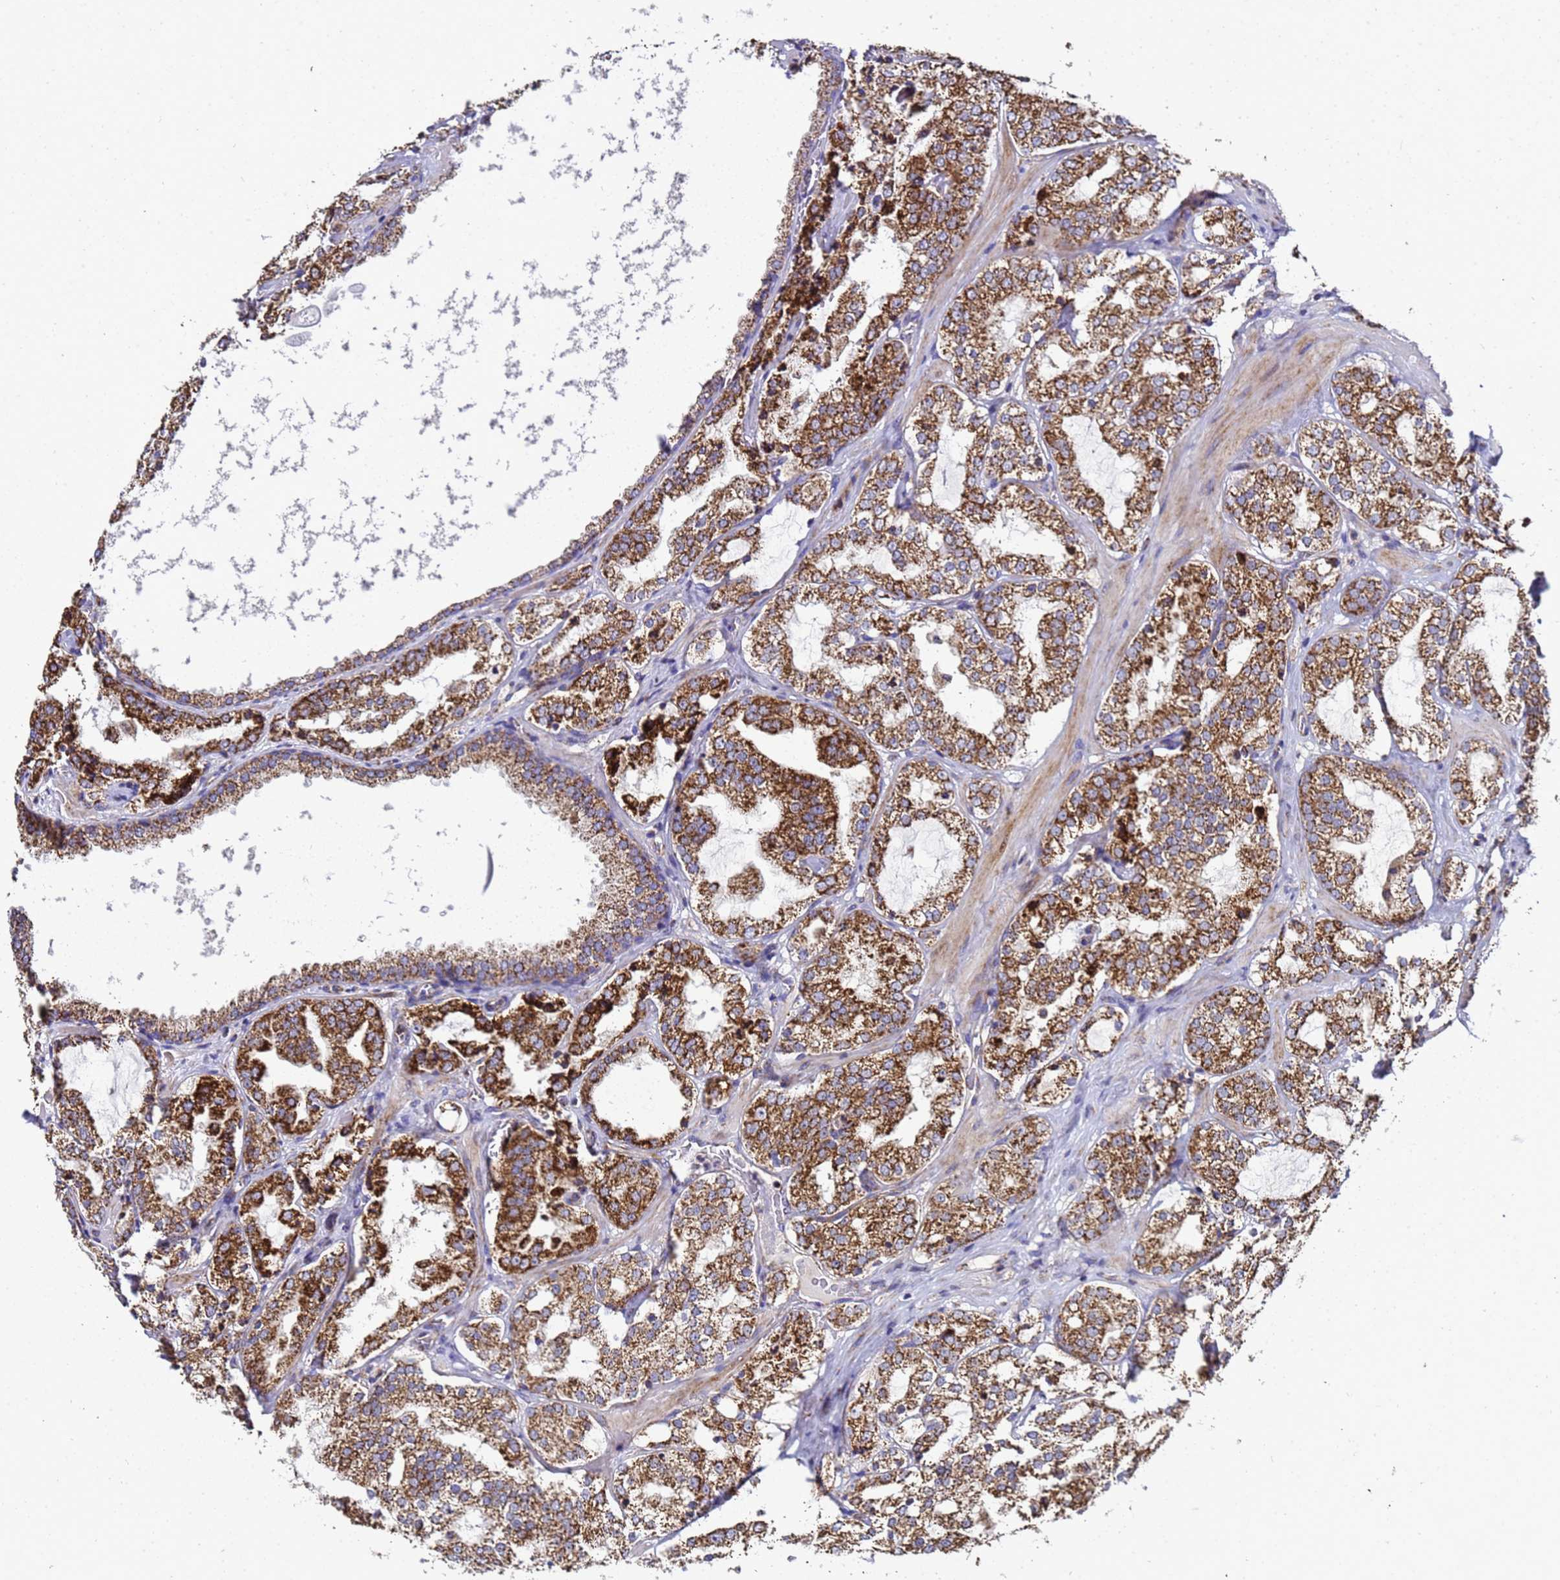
{"staining": {"intensity": "strong", "quantity": ">75%", "location": "cytoplasmic/membranous"}, "tissue": "prostate cancer", "cell_type": "Tumor cells", "image_type": "cancer", "snomed": [{"axis": "morphology", "description": "Adenocarcinoma, High grade"}, {"axis": "topography", "description": "Prostate"}], "caption": "Immunohistochemical staining of high-grade adenocarcinoma (prostate) demonstrates high levels of strong cytoplasmic/membranous positivity in approximately >75% of tumor cells. Ihc stains the protein in brown and the nuclei are stained blue.", "gene": "MRPS12", "patient": {"sex": "male", "age": 64}}